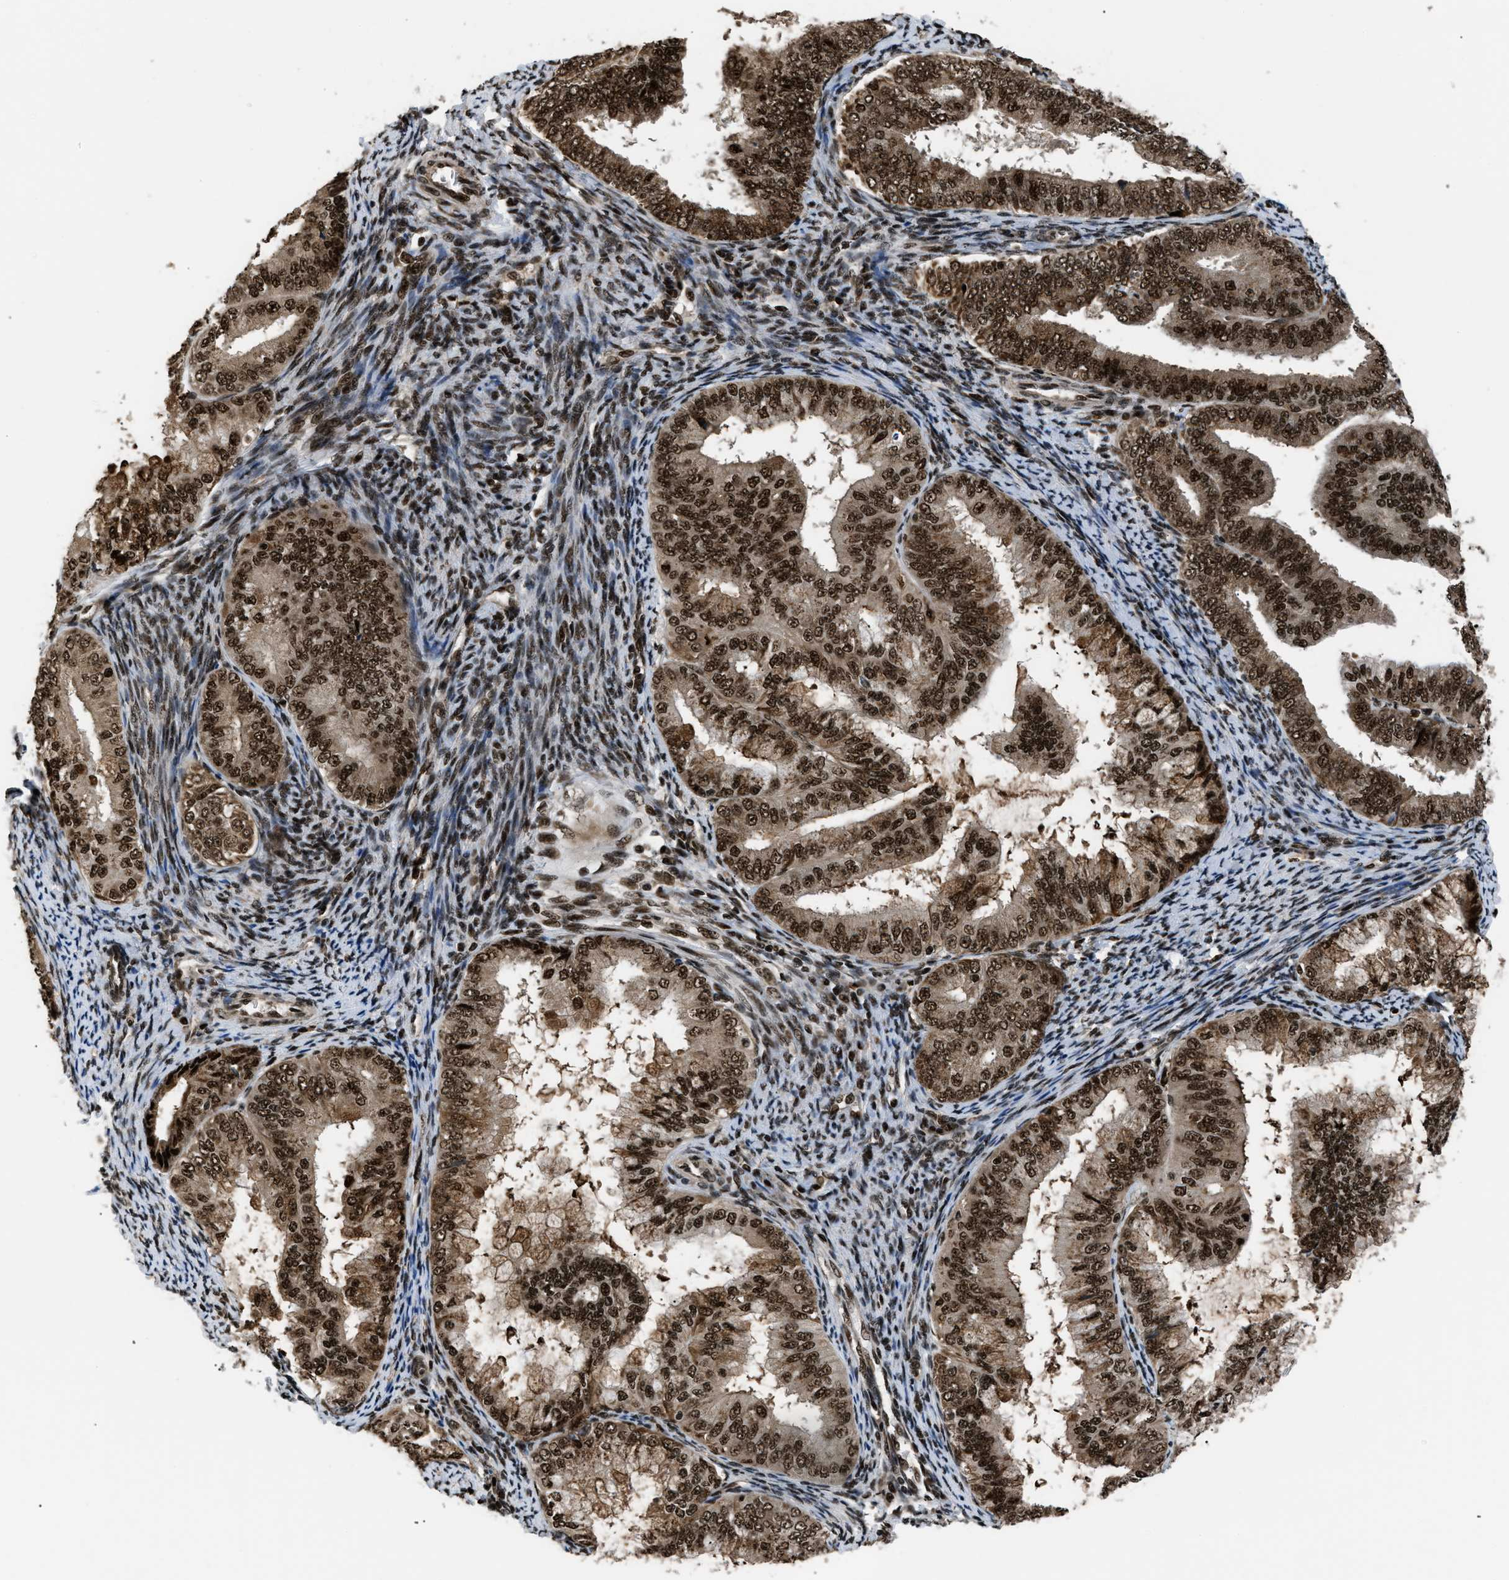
{"staining": {"intensity": "strong", "quantity": ">75%", "location": "cytoplasmic/membranous,nuclear"}, "tissue": "endometrial cancer", "cell_type": "Tumor cells", "image_type": "cancer", "snomed": [{"axis": "morphology", "description": "Adenocarcinoma, NOS"}, {"axis": "topography", "description": "Endometrium"}], "caption": "DAB (3,3'-diaminobenzidine) immunohistochemical staining of human endometrial cancer displays strong cytoplasmic/membranous and nuclear protein expression in approximately >75% of tumor cells. The protein is shown in brown color, while the nuclei are stained blue.", "gene": "RBM5", "patient": {"sex": "female", "age": 63}}